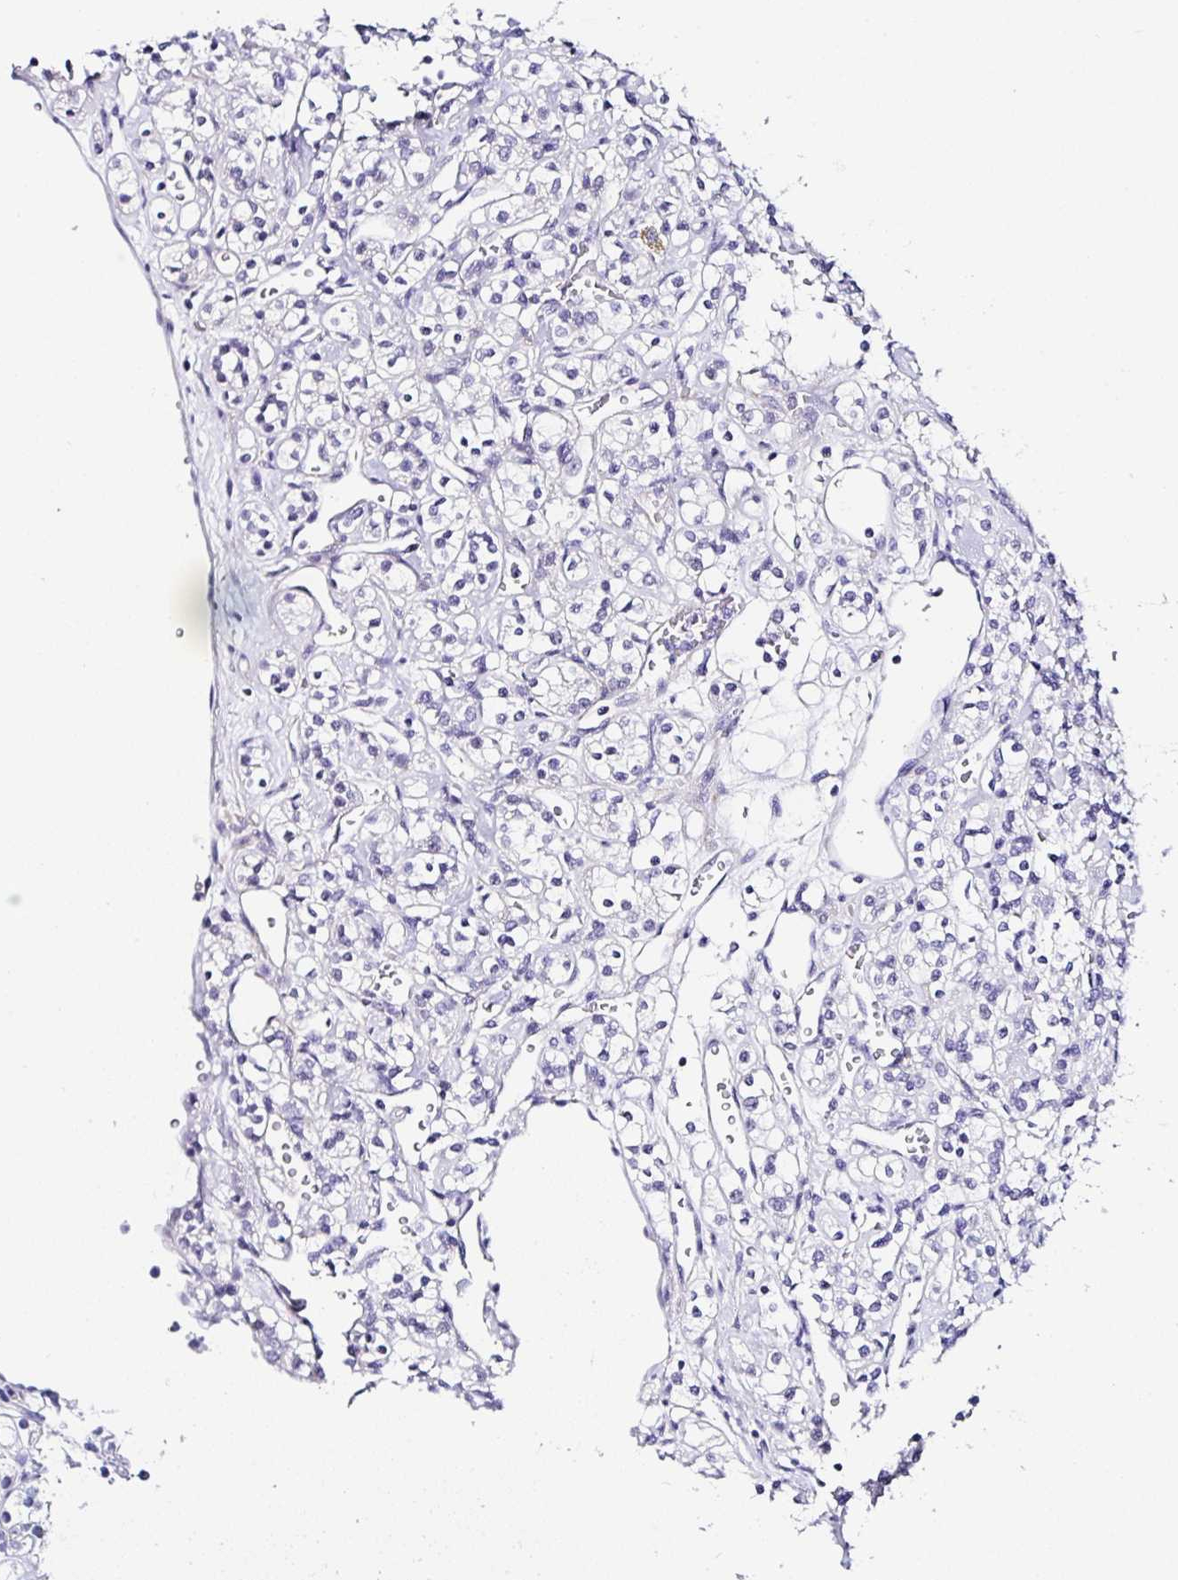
{"staining": {"intensity": "negative", "quantity": "none", "location": "none"}, "tissue": "renal cancer", "cell_type": "Tumor cells", "image_type": "cancer", "snomed": [{"axis": "morphology", "description": "Adenocarcinoma, NOS"}, {"axis": "topography", "description": "Kidney"}], "caption": "IHC micrograph of neoplastic tissue: human renal cancer (adenocarcinoma) stained with DAB (3,3'-diaminobenzidine) shows no significant protein expression in tumor cells.", "gene": "TMPRSS11E", "patient": {"sex": "male", "age": 77}}